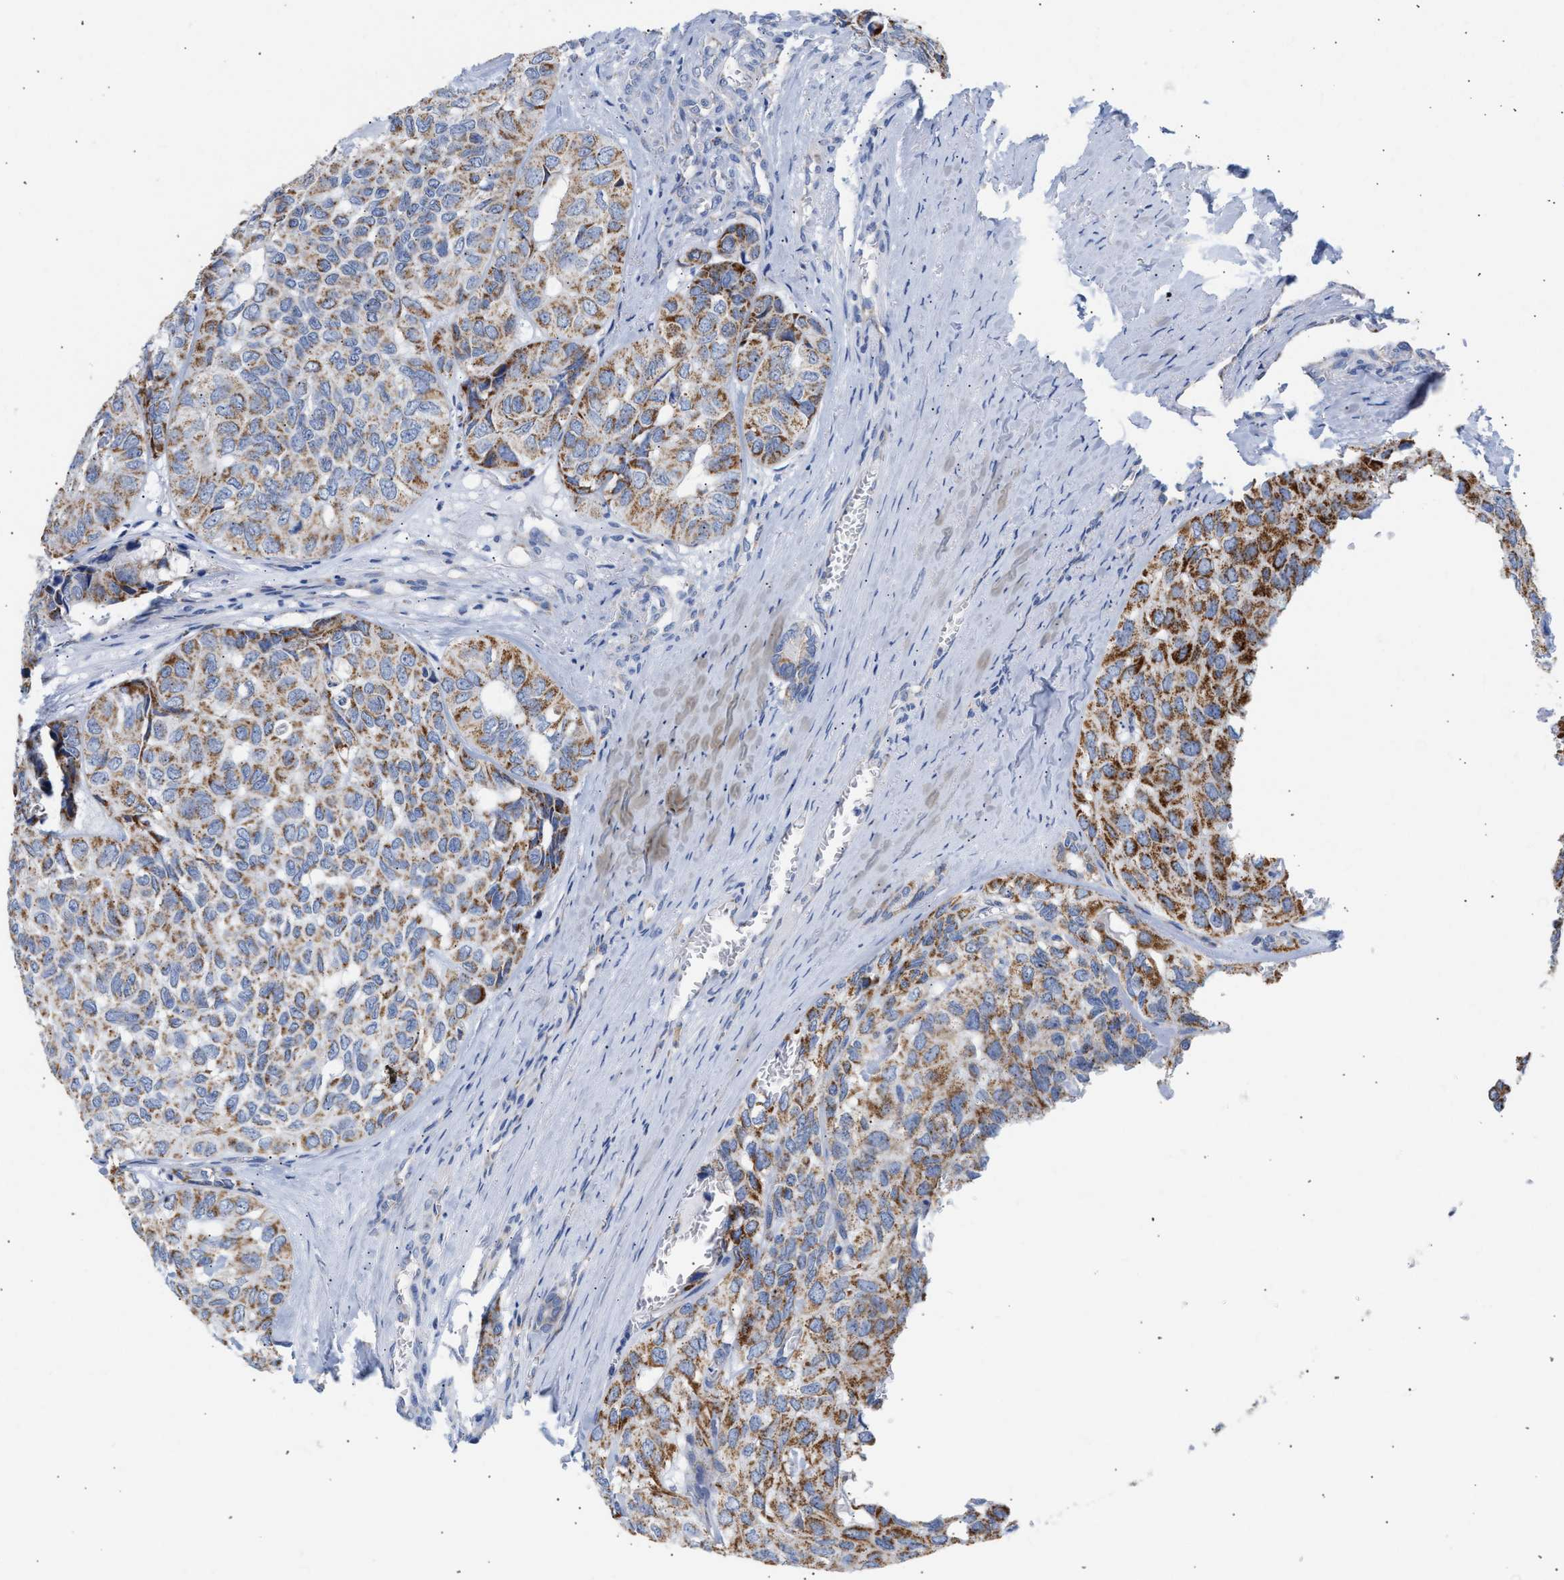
{"staining": {"intensity": "moderate", "quantity": ">75%", "location": "cytoplasmic/membranous"}, "tissue": "head and neck cancer", "cell_type": "Tumor cells", "image_type": "cancer", "snomed": [{"axis": "morphology", "description": "Adenocarcinoma, NOS"}, {"axis": "topography", "description": "Salivary gland, NOS"}, {"axis": "topography", "description": "Head-Neck"}], "caption": "Moderate cytoplasmic/membranous expression is identified in approximately >75% of tumor cells in adenocarcinoma (head and neck). (DAB (3,3'-diaminobenzidine) IHC, brown staining for protein, blue staining for nuclei).", "gene": "ACOT13", "patient": {"sex": "female", "age": 76}}